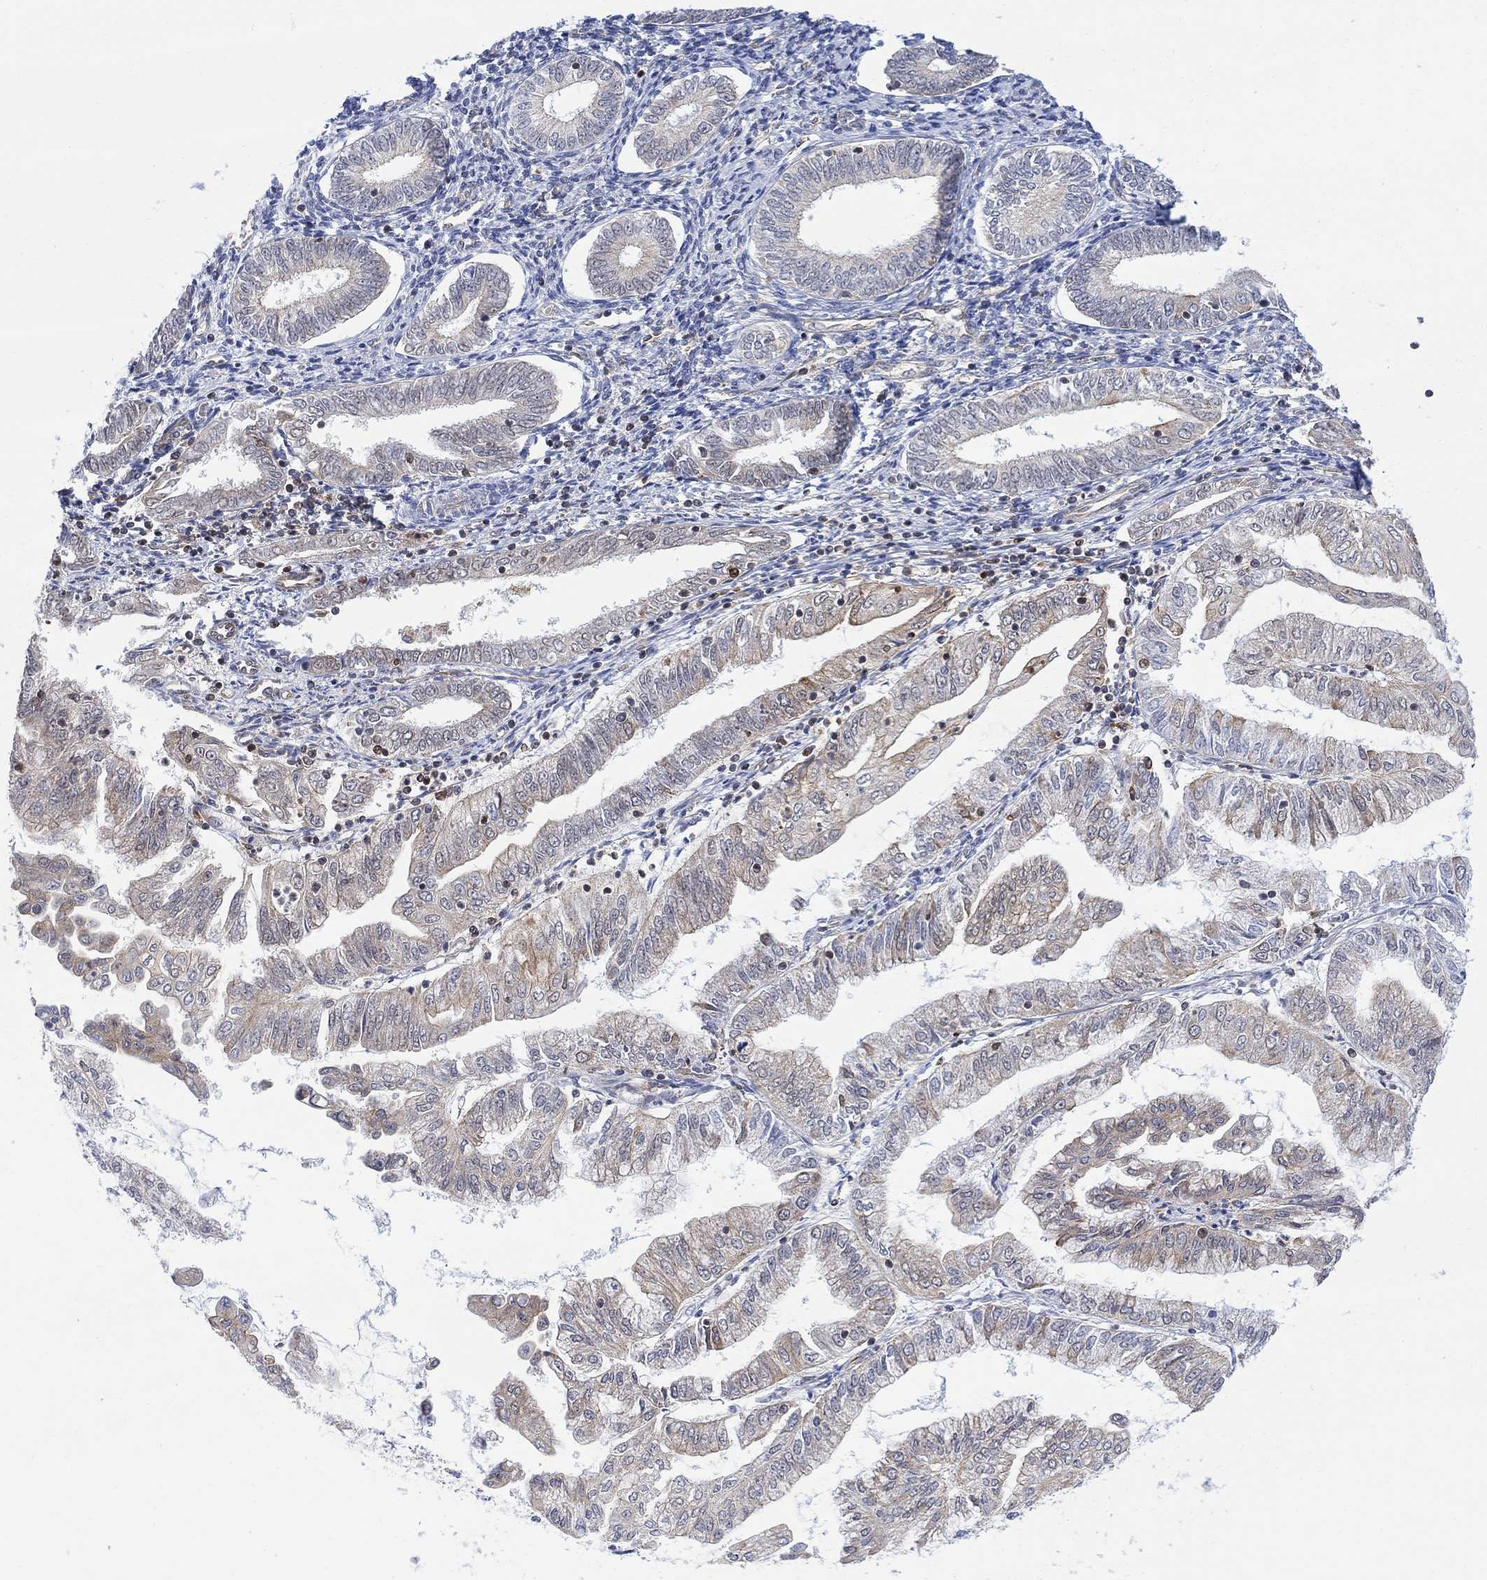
{"staining": {"intensity": "weak", "quantity": "<25%", "location": "cytoplasmic/membranous"}, "tissue": "endometrial cancer", "cell_type": "Tumor cells", "image_type": "cancer", "snomed": [{"axis": "morphology", "description": "Adenocarcinoma, NOS"}, {"axis": "topography", "description": "Endometrium"}], "caption": "Endometrial cancer (adenocarcinoma) was stained to show a protein in brown. There is no significant staining in tumor cells.", "gene": "GBP5", "patient": {"sex": "female", "age": 56}}